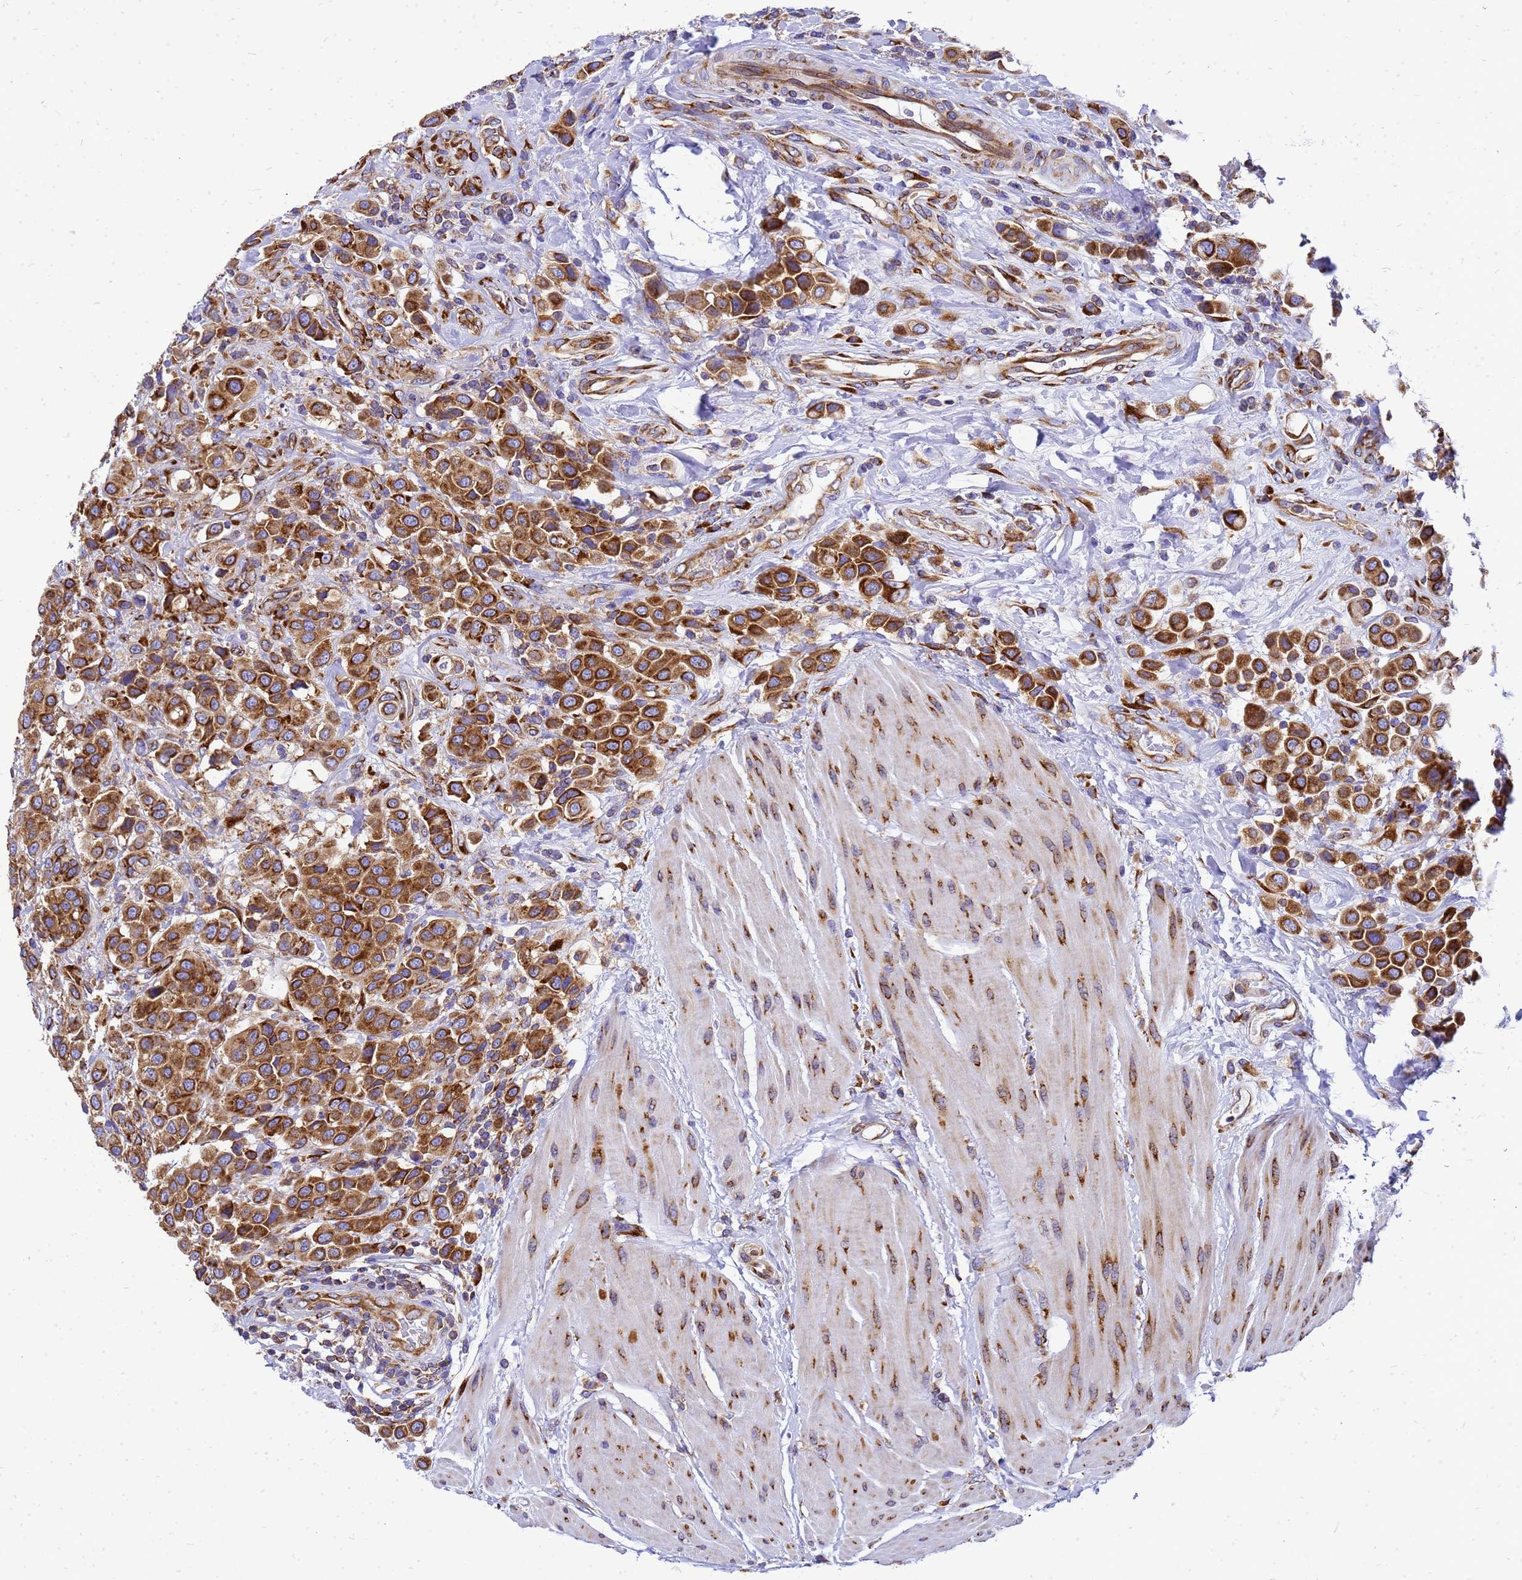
{"staining": {"intensity": "strong", "quantity": ">75%", "location": "cytoplasmic/membranous"}, "tissue": "urothelial cancer", "cell_type": "Tumor cells", "image_type": "cancer", "snomed": [{"axis": "morphology", "description": "Urothelial carcinoma, High grade"}, {"axis": "topography", "description": "Urinary bladder"}], "caption": "A high amount of strong cytoplasmic/membranous staining is appreciated in approximately >75% of tumor cells in urothelial cancer tissue. The staining was performed using DAB to visualize the protein expression in brown, while the nuclei were stained in blue with hematoxylin (Magnification: 20x).", "gene": "EEF1D", "patient": {"sex": "male", "age": 50}}